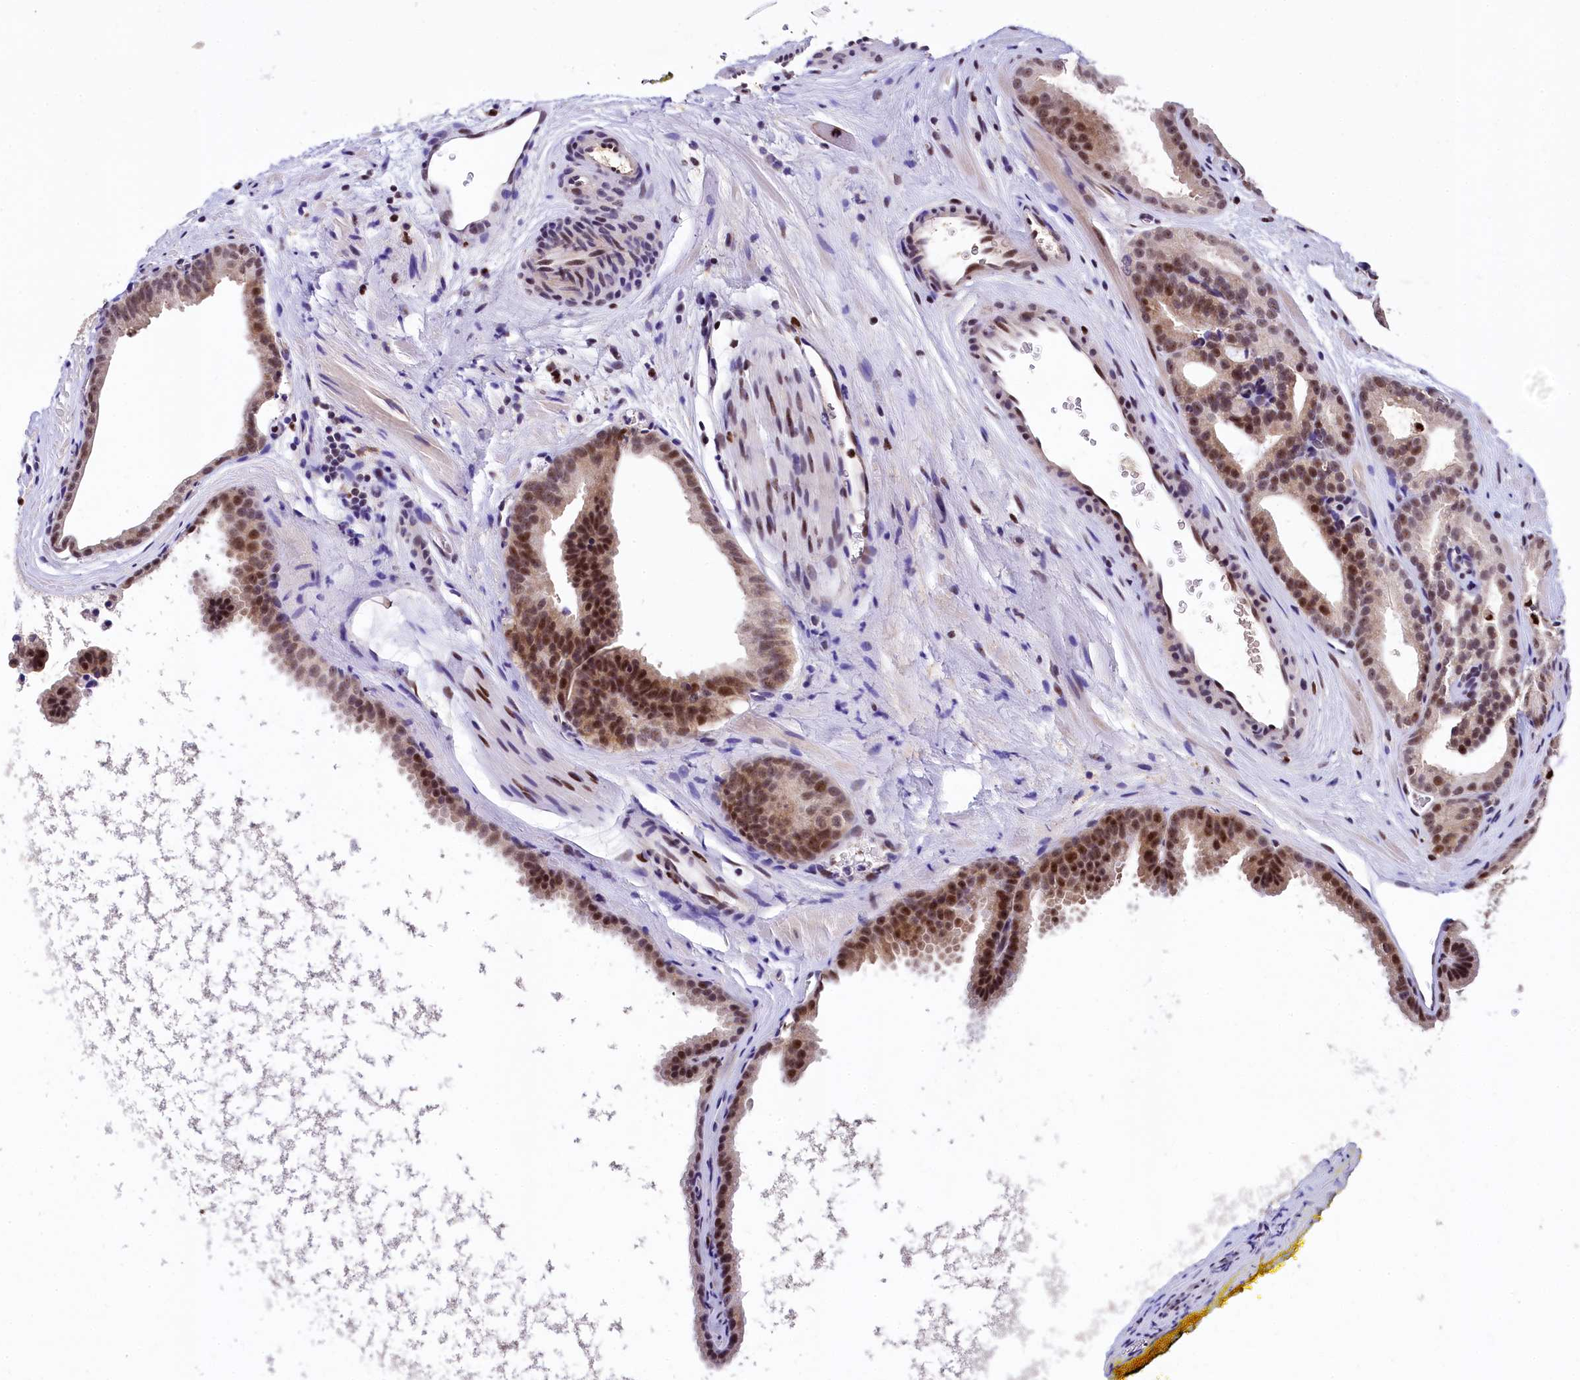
{"staining": {"intensity": "moderate", "quantity": ">75%", "location": "nuclear"}, "tissue": "prostate cancer", "cell_type": "Tumor cells", "image_type": "cancer", "snomed": [{"axis": "morphology", "description": "Adenocarcinoma, High grade"}, {"axis": "topography", "description": "Prostate"}], "caption": "Prostate cancer stained for a protein demonstrates moderate nuclear positivity in tumor cells. The staining was performed using DAB to visualize the protein expression in brown, while the nuclei were stained in blue with hematoxylin (Magnification: 20x).", "gene": "HECTD4", "patient": {"sex": "male", "age": 57}}